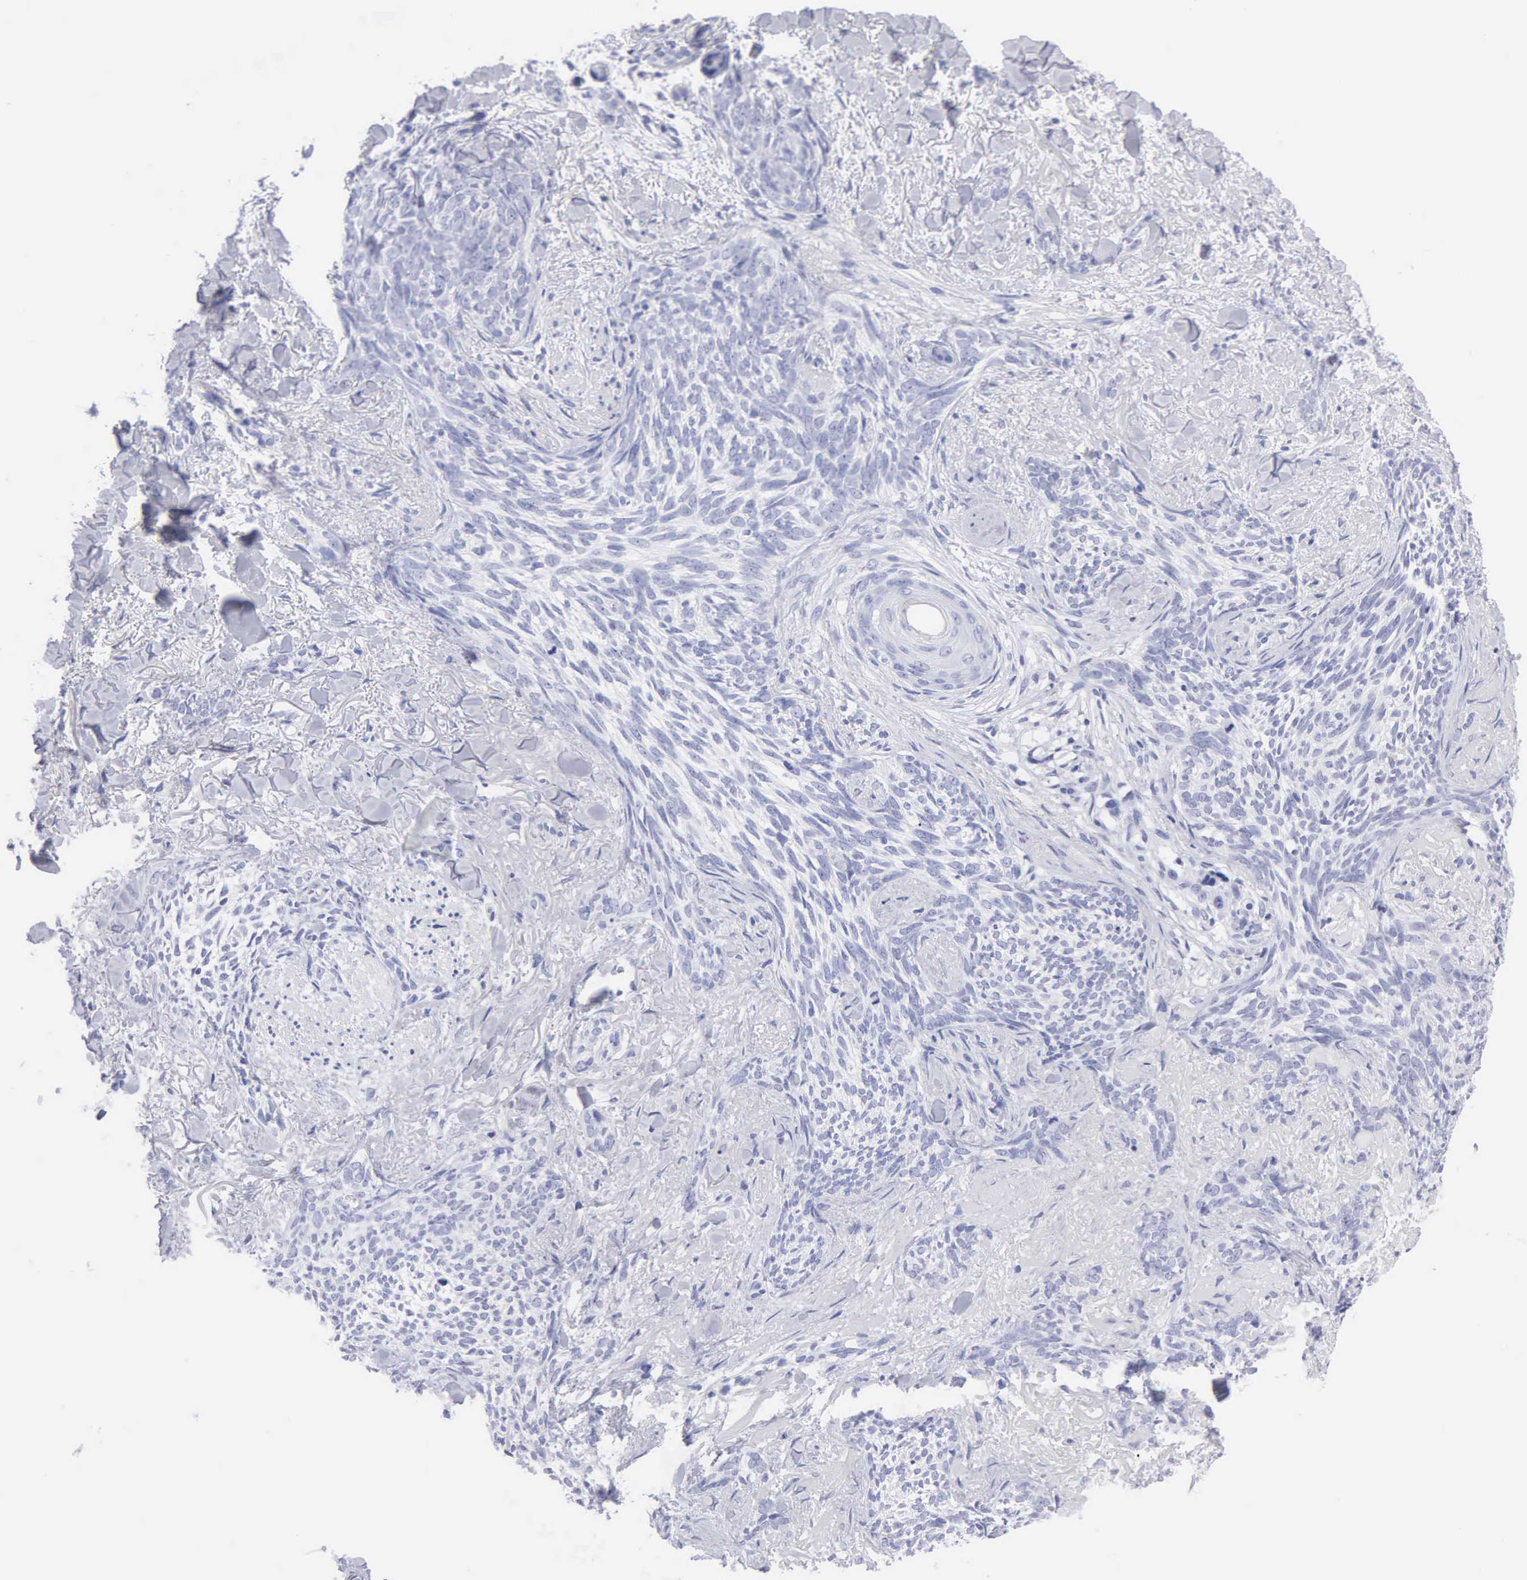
{"staining": {"intensity": "negative", "quantity": "none", "location": "none"}, "tissue": "skin cancer", "cell_type": "Tumor cells", "image_type": "cancer", "snomed": [{"axis": "morphology", "description": "Basal cell carcinoma"}, {"axis": "topography", "description": "Skin"}], "caption": "This is a micrograph of IHC staining of skin basal cell carcinoma, which shows no staining in tumor cells.", "gene": "CYP19A1", "patient": {"sex": "female", "age": 81}}